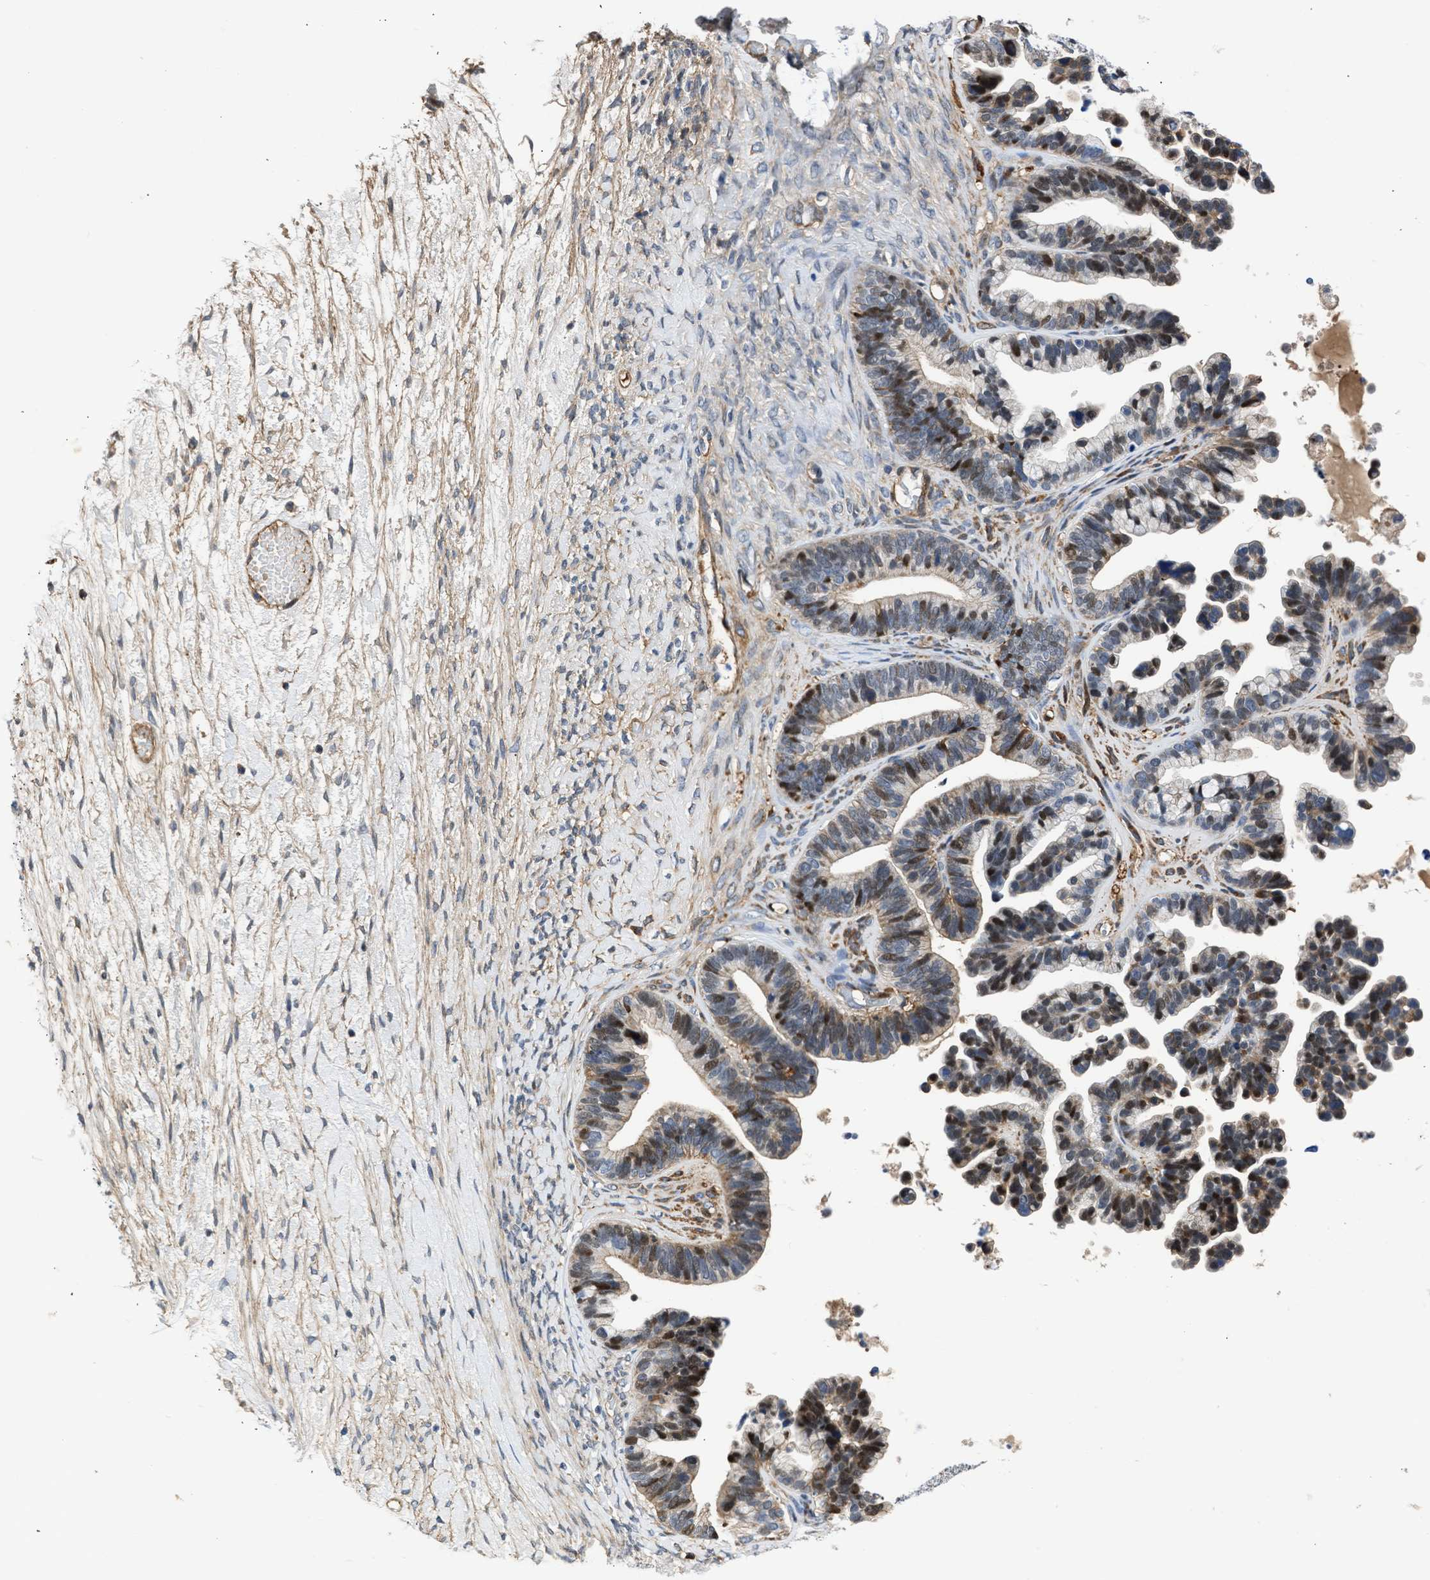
{"staining": {"intensity": "moderate", "quantity": "25%-75%", "location": "cytoplasmic/membranous,nuclear"}, "tissue": "ovarian cancer", "cell_type": "Tumor cells", "image_type": "cancer", "snomed": [{"axis": "morphology", "description": "Cystadenocarcinoma, serous, NOS"}, {"axis": "topography", "description": "Ovary"}], "caption": "Immunohistochemistry (IHC) micrograph of human ovarian cancer (serous cystadenocarcinoma) stained for a protein (brown), which demonstrates medium levels of moderate cytoplasmic/membranous and nuclear positivity in about 25%-75% of tumor cells.", "gene": "MAS1L", "patient": {"sex": "female", "age": 56}}